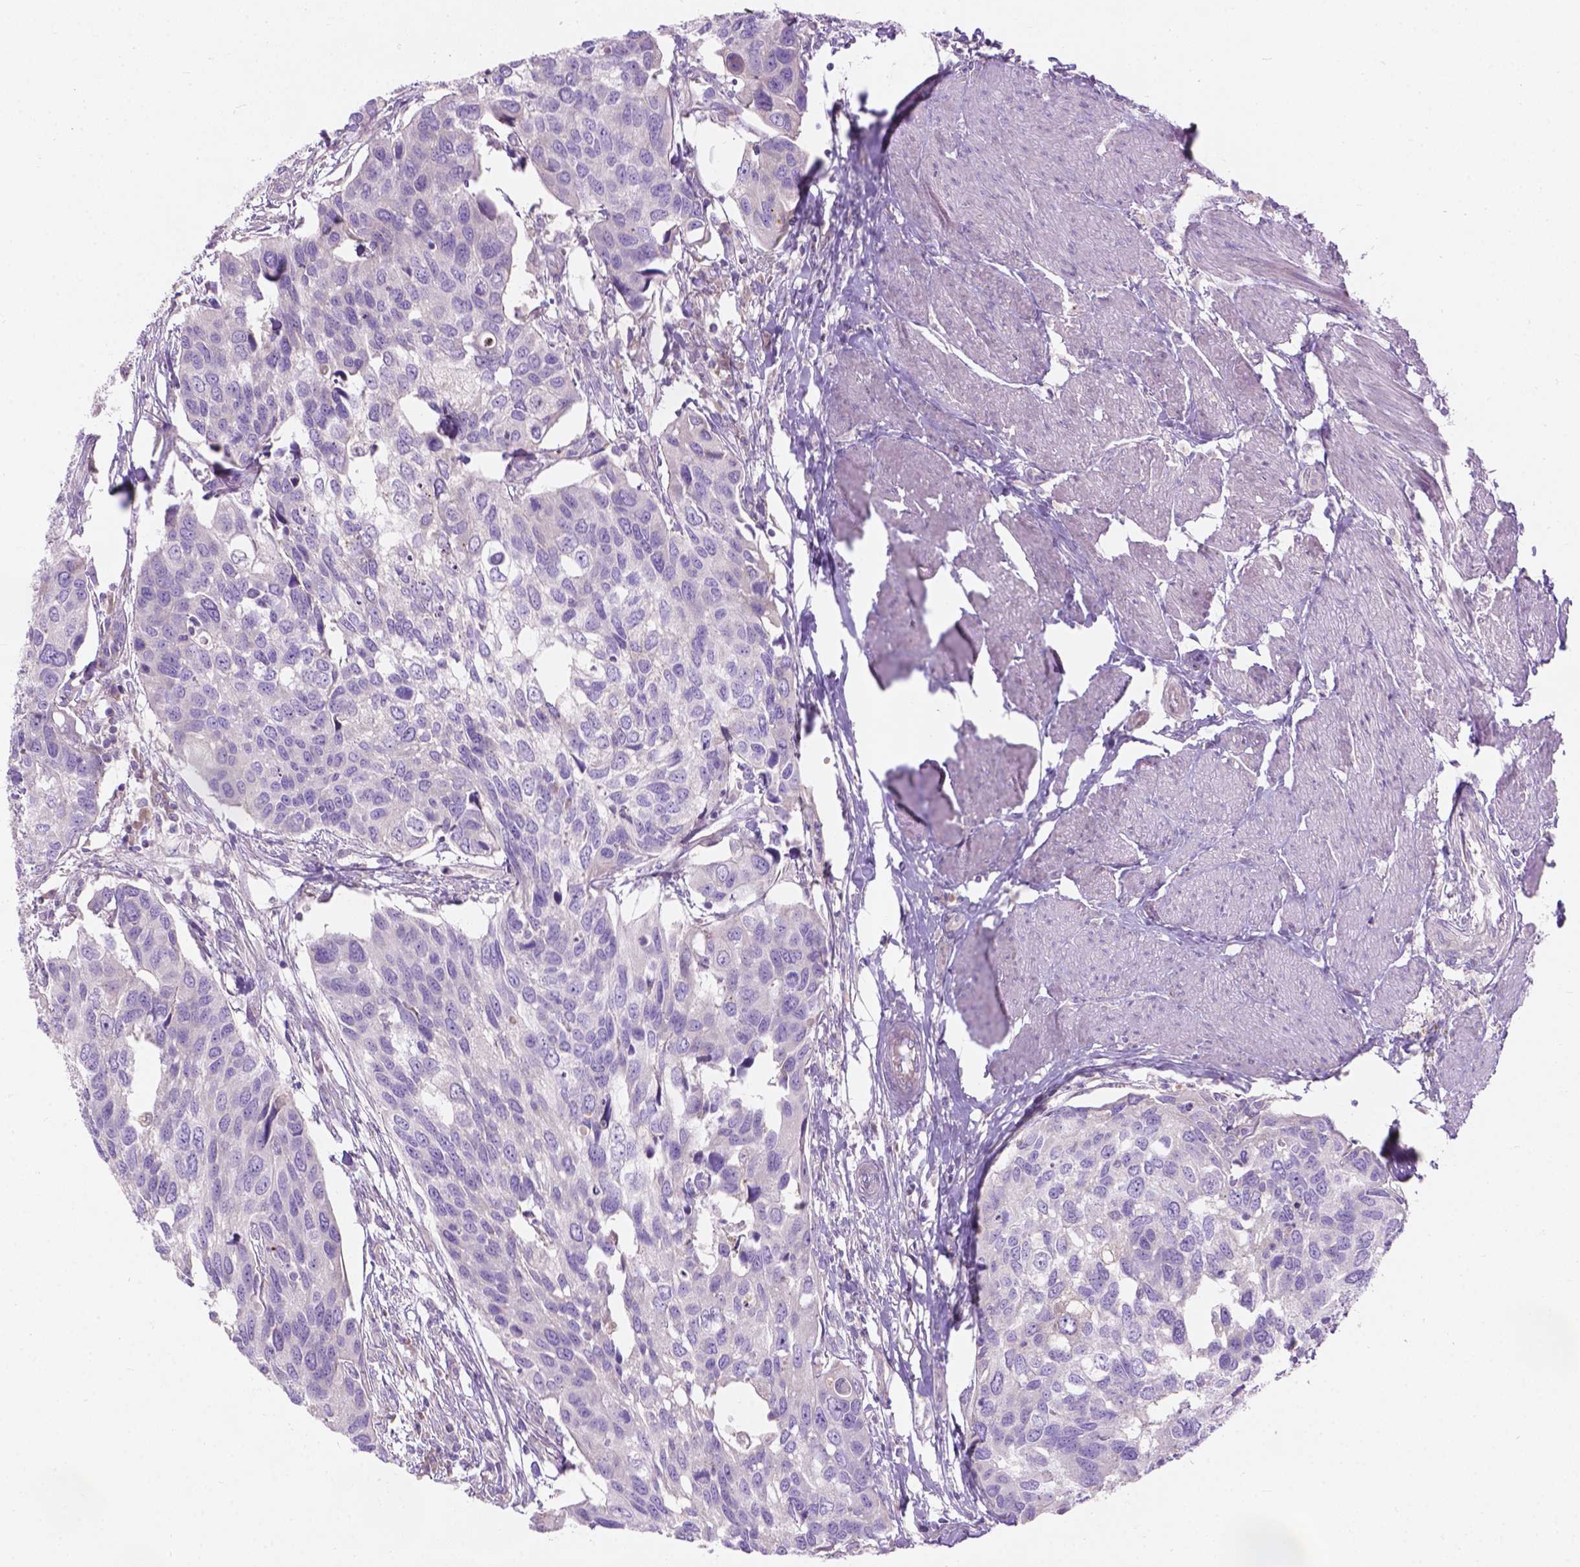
{"staining": {"intensity": "negative", "quantity": "none", "location": "none"}, "tissue": "urothelial cancer", "cell_type": "Tumor cells", "image_type": "cancer", "snomed": [{"axis": "morphology", "description": "Urothelial carcinoma, High grade"}, {"axis": "topography", "description": "Urinary bladder"}], "caption": "Immunohistochemistry image of urothelial cancer stained for a protein (brown), which demonstrates no positivity in tumor cells.", "gene": "NOXO1", "patient": {"sex": "male", "age": 60}}